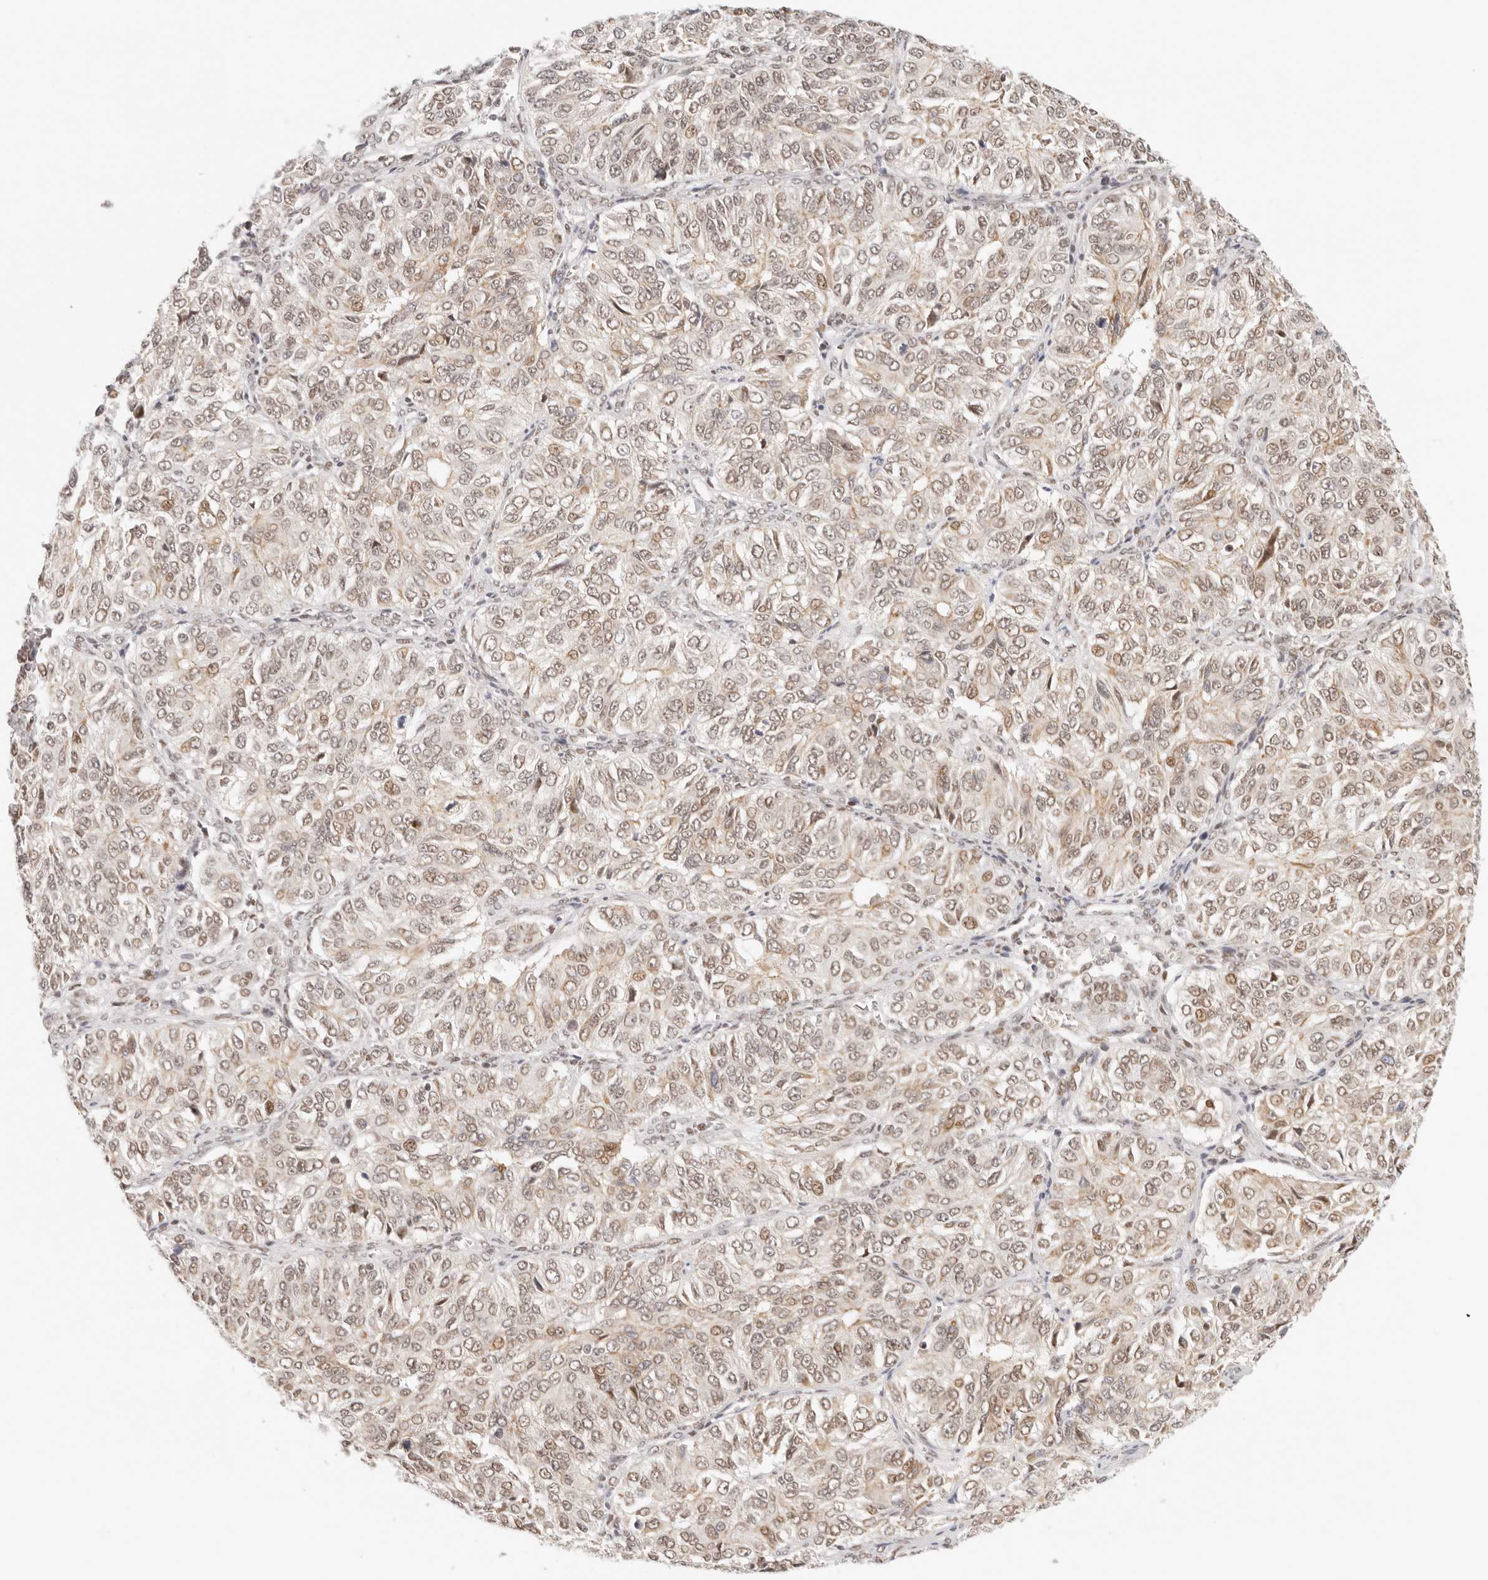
{"staining": {"intensity": "weak", "quantity": "25%-75%", "location": "cytoplasmic/membranous,nuclear"}, "tissue": "ovarian cancer", "cell_type": "Tumor cells", "image_type": "cancer", "snomed": [{"axis": "morphology", "description": "Carcinoma, endometroid"}, {"axis": "topography", "description": "Ovary"}], "caption": "IHC of human ovarian cancer reveals low levels of weak cytoplasmic/membranous and nuclear positivity in approximately 25%-75% of tumor cells.", "gene": "HOXC5", "patient": {"sex": "female", "age": 51}}